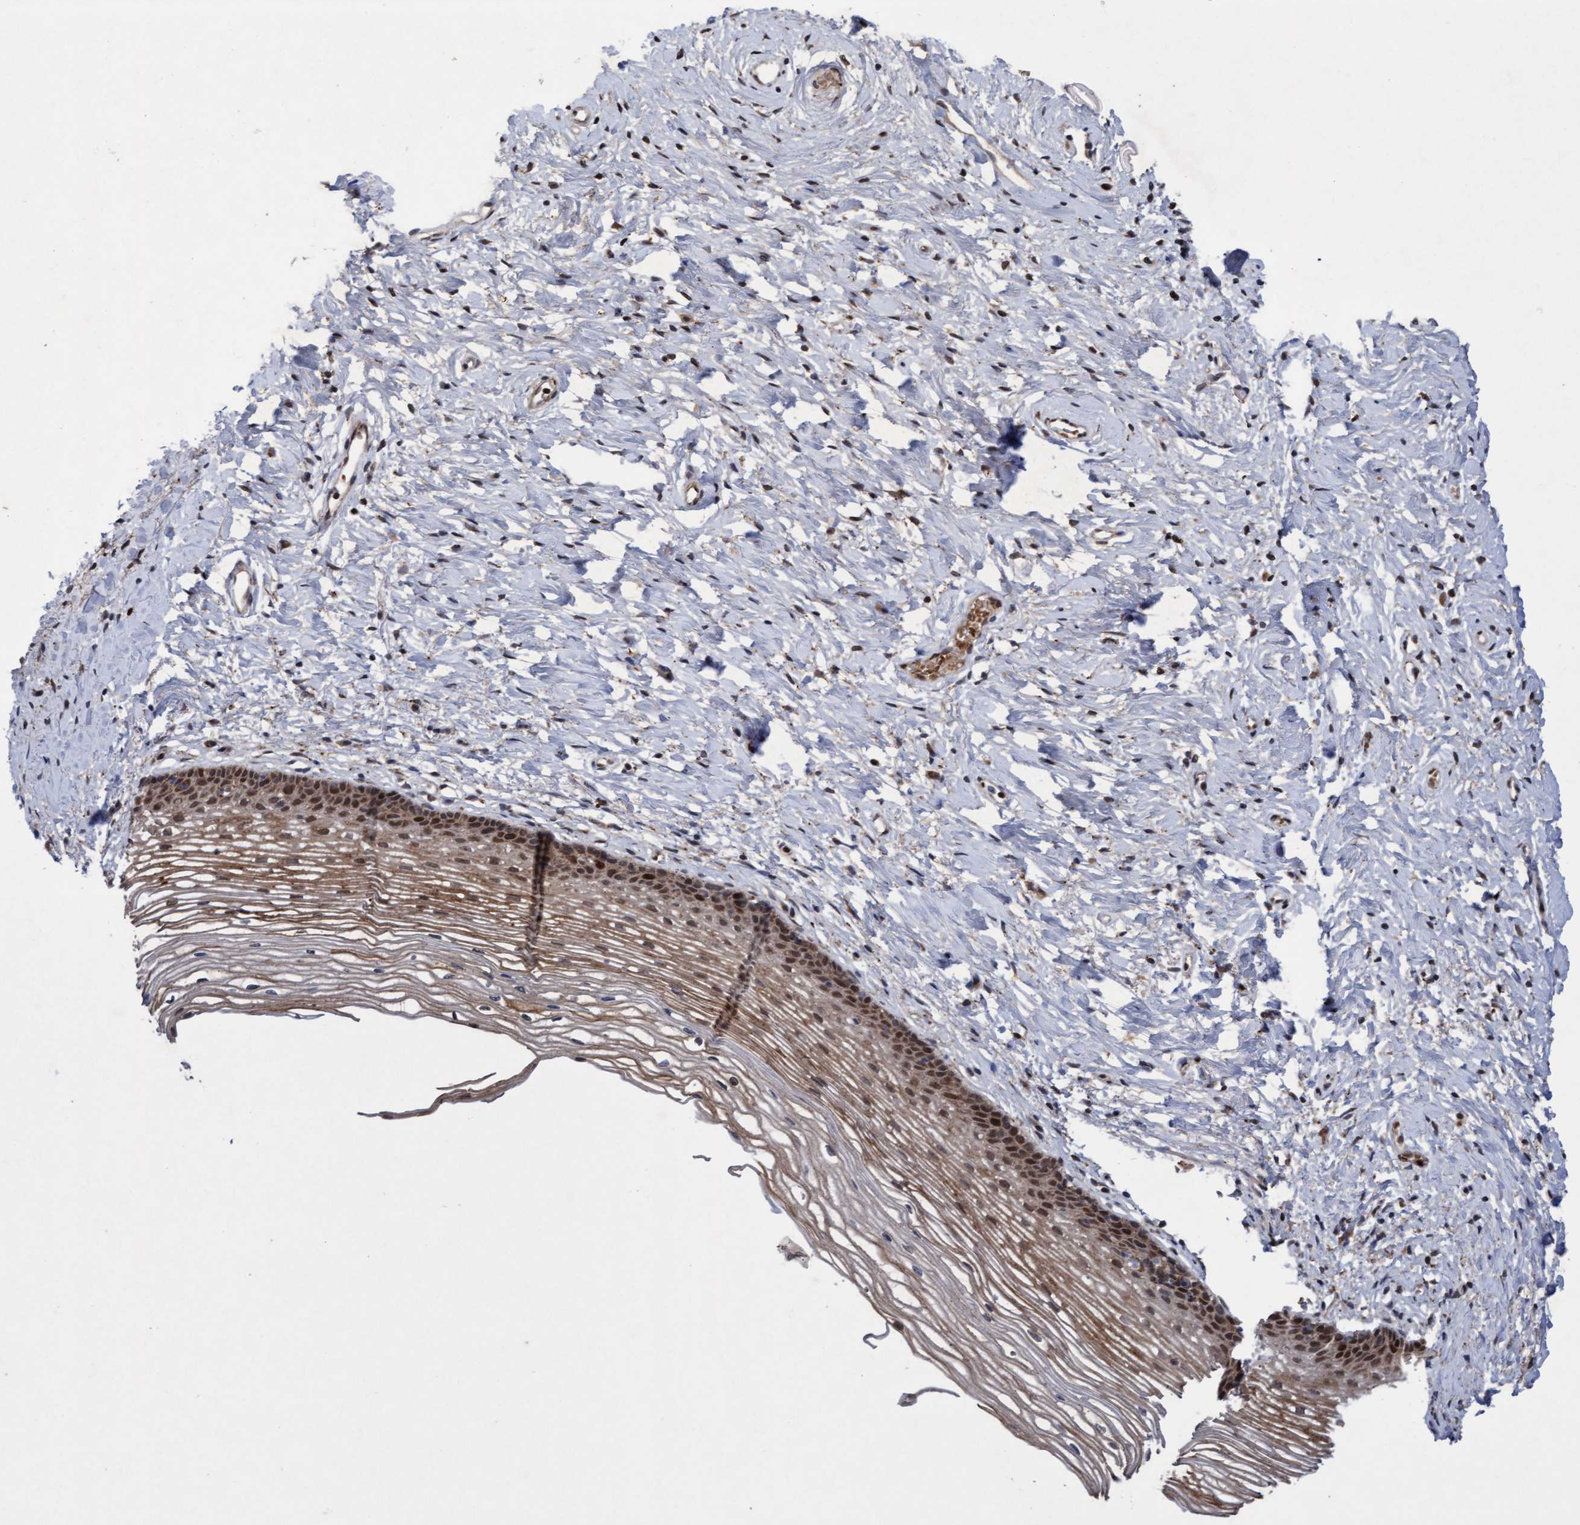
{"staining": {"intensity": "moderate", "quantity": "25%-75%", "location": "nuclear"}, "tissue": "cervix", "cell_type": "Glandular cells", "image_type": "normal", "snomed": [{"axis": "morphology", "description": "Normal tissue, NOS"}, {"axis": "topography", "description": "Cervix"}], "caption": "Protein analysis of normal cervix reveals moderate nuclear expression in approximately 25%-75% of glandular cells.", "gene": "TANC2", "patient": {"sex": "female", "age": 77}}